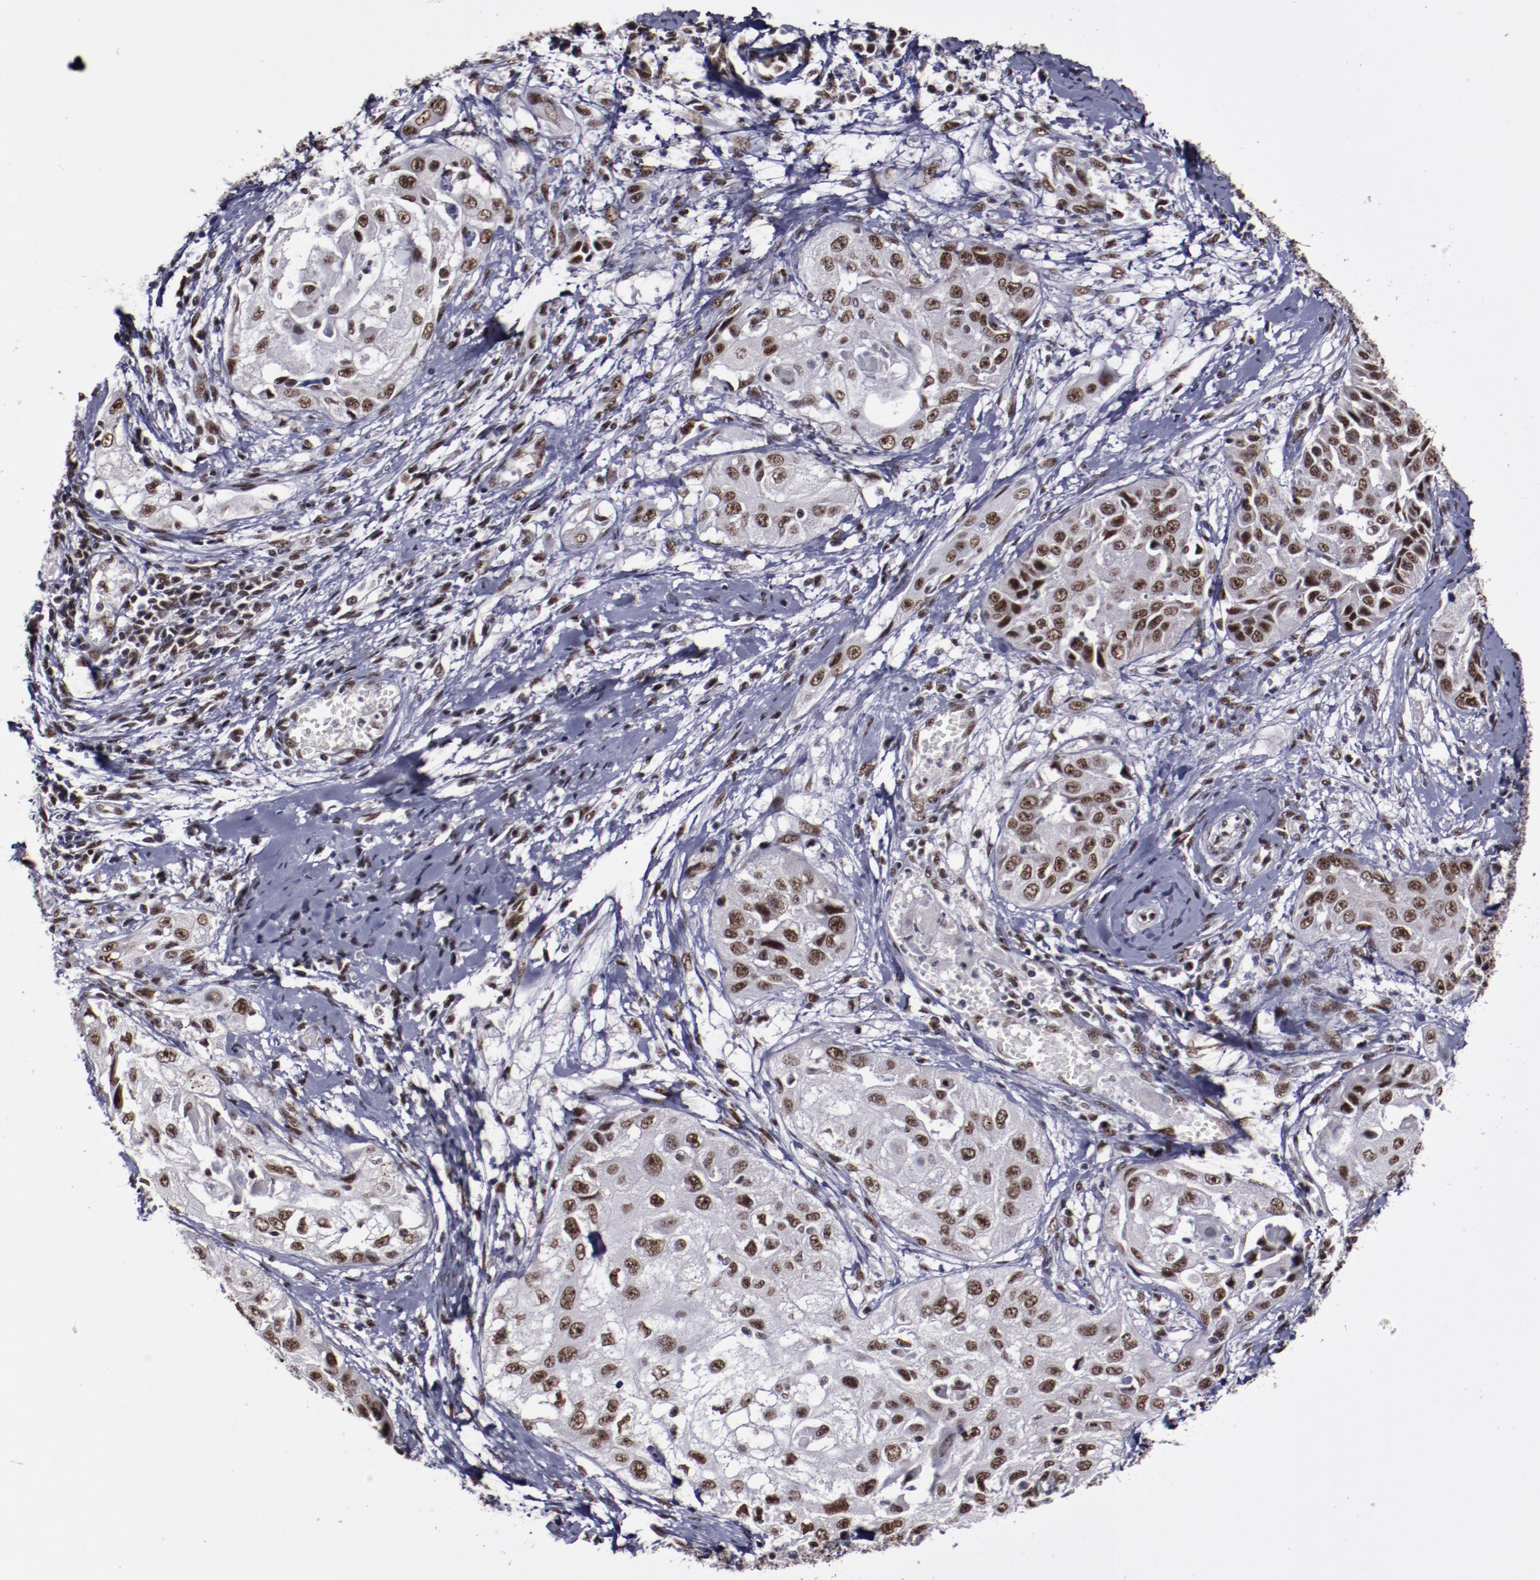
{"staining": {"intensity": "moderate", "quantity": ">75%", "location": "nuclear"}, "tissue": "cervical cancer", "cell_type": "Tumor cells", "image_type": "cancer", "snomed": [{"axis": "morphology", "description": "Squamous cell carcinoma, NOS"}, {"axis": "topography", "description": "Cervix"}], "caption": "Tumor cells show medium levels of moderate nuclear positivity in about >75% of cells in cervical cancer (squamous cell carcinoma). The staining was performed using DAB (3,3'-diaminobenzidine) to visualize the protein expression in brown, while the nuclei were stained in blue with hematoxylin (Magnification: 20x).", "gene": "ERH", "patient": {"sex": "female", "age": 64}}